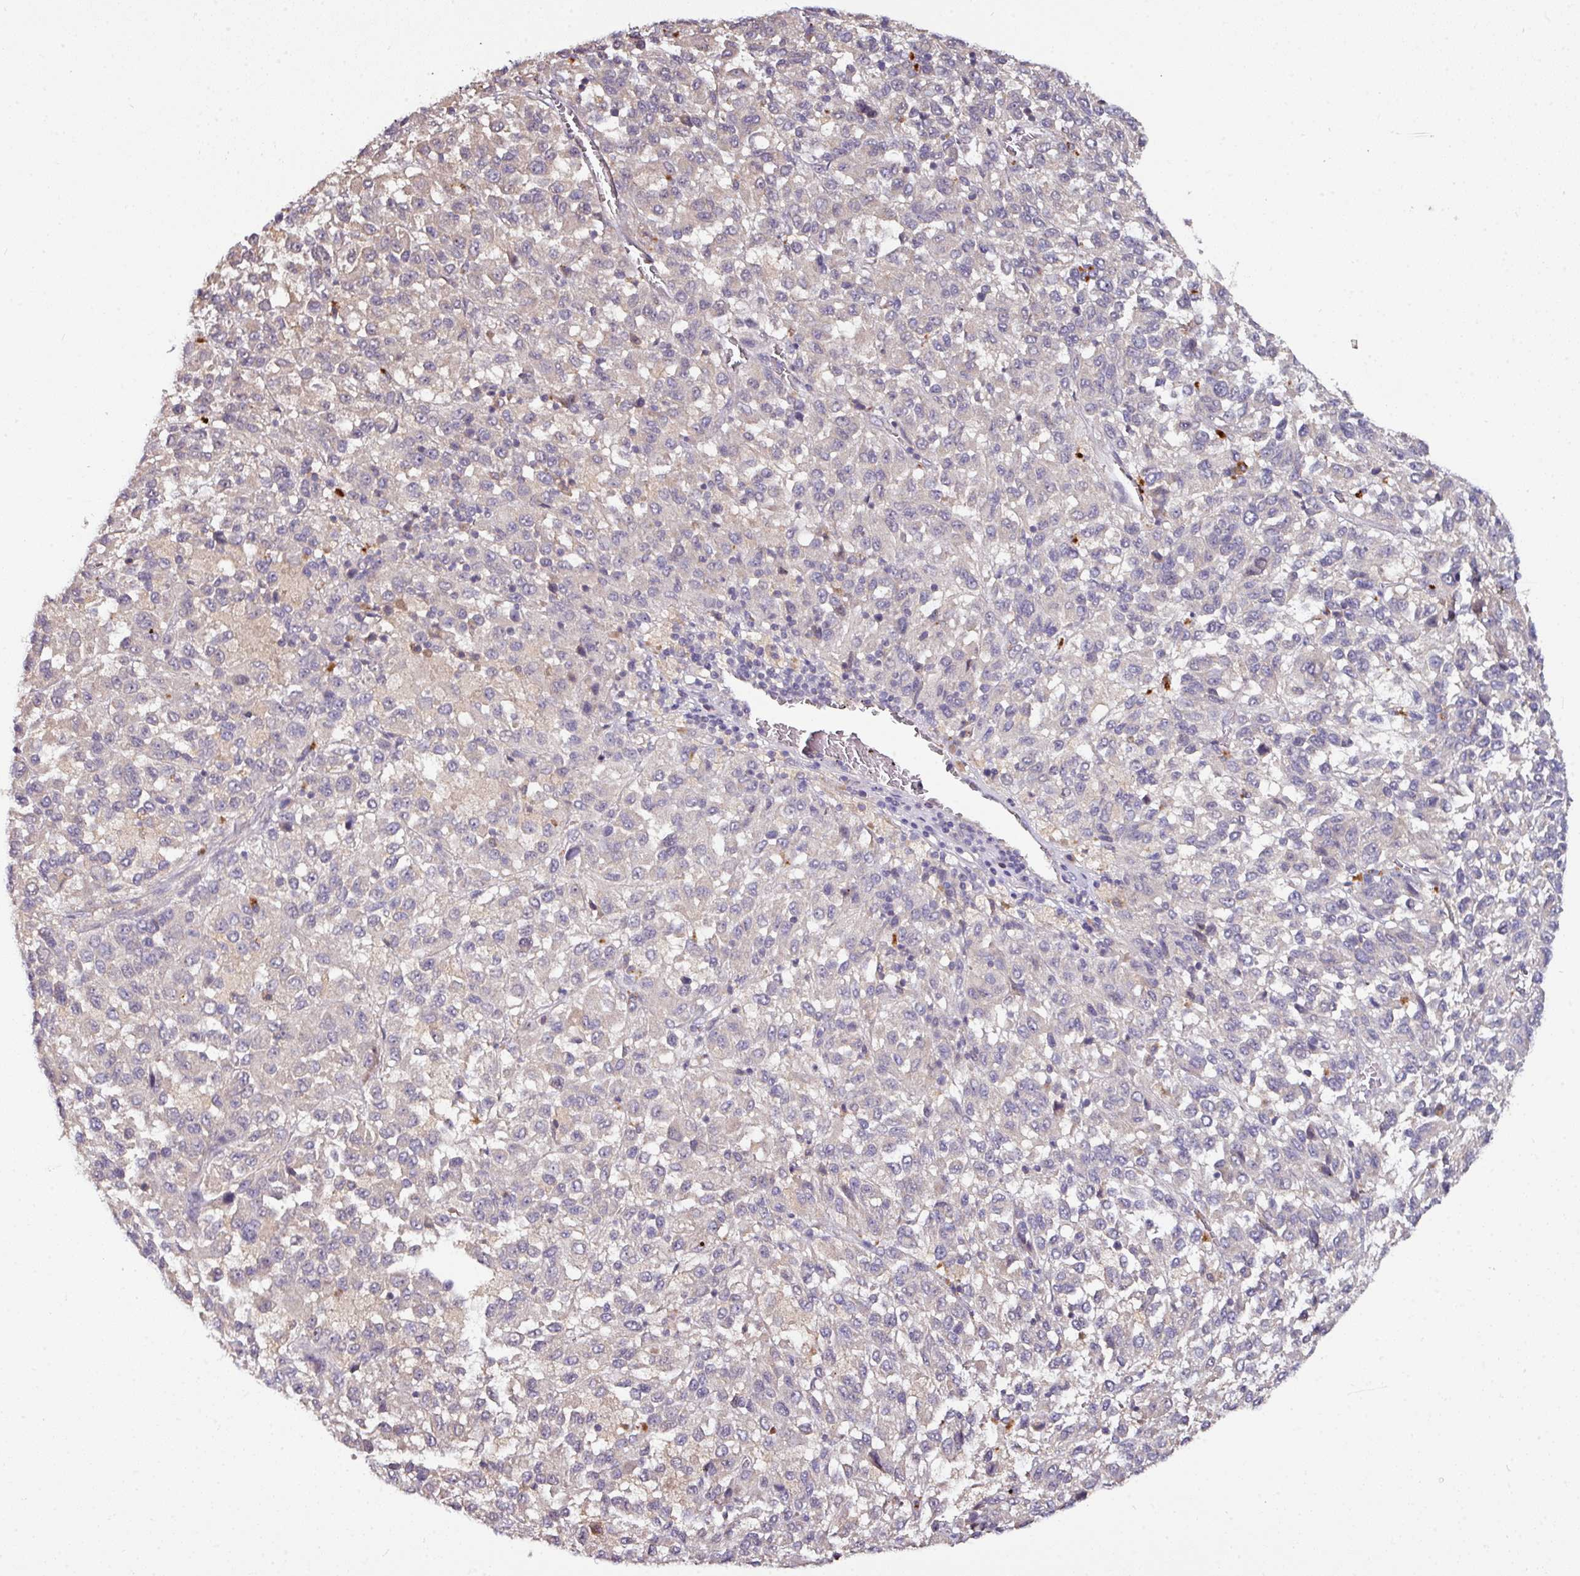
{"staining": {"intensity": "negative", "quantity": "none", "location": "none"}, "tissue": "melanoma", "cell_type": "Tumor cells", "image_type": "cancer", "snomed": [{"axis": "morphology", "description": "Malignant melanoma, Metastatic site"}, {"axis": "topography", "description": "Lung"}], "caption": "A micrograph of melanoma stained for a protein reveals no brown staining in tumor cells. The staining is performed using DAB brown chromogen with nuclei counter-stained in using hematoxylin.", "gene": "AEBP2", "patient": {"sex": "male", "age": 64}}